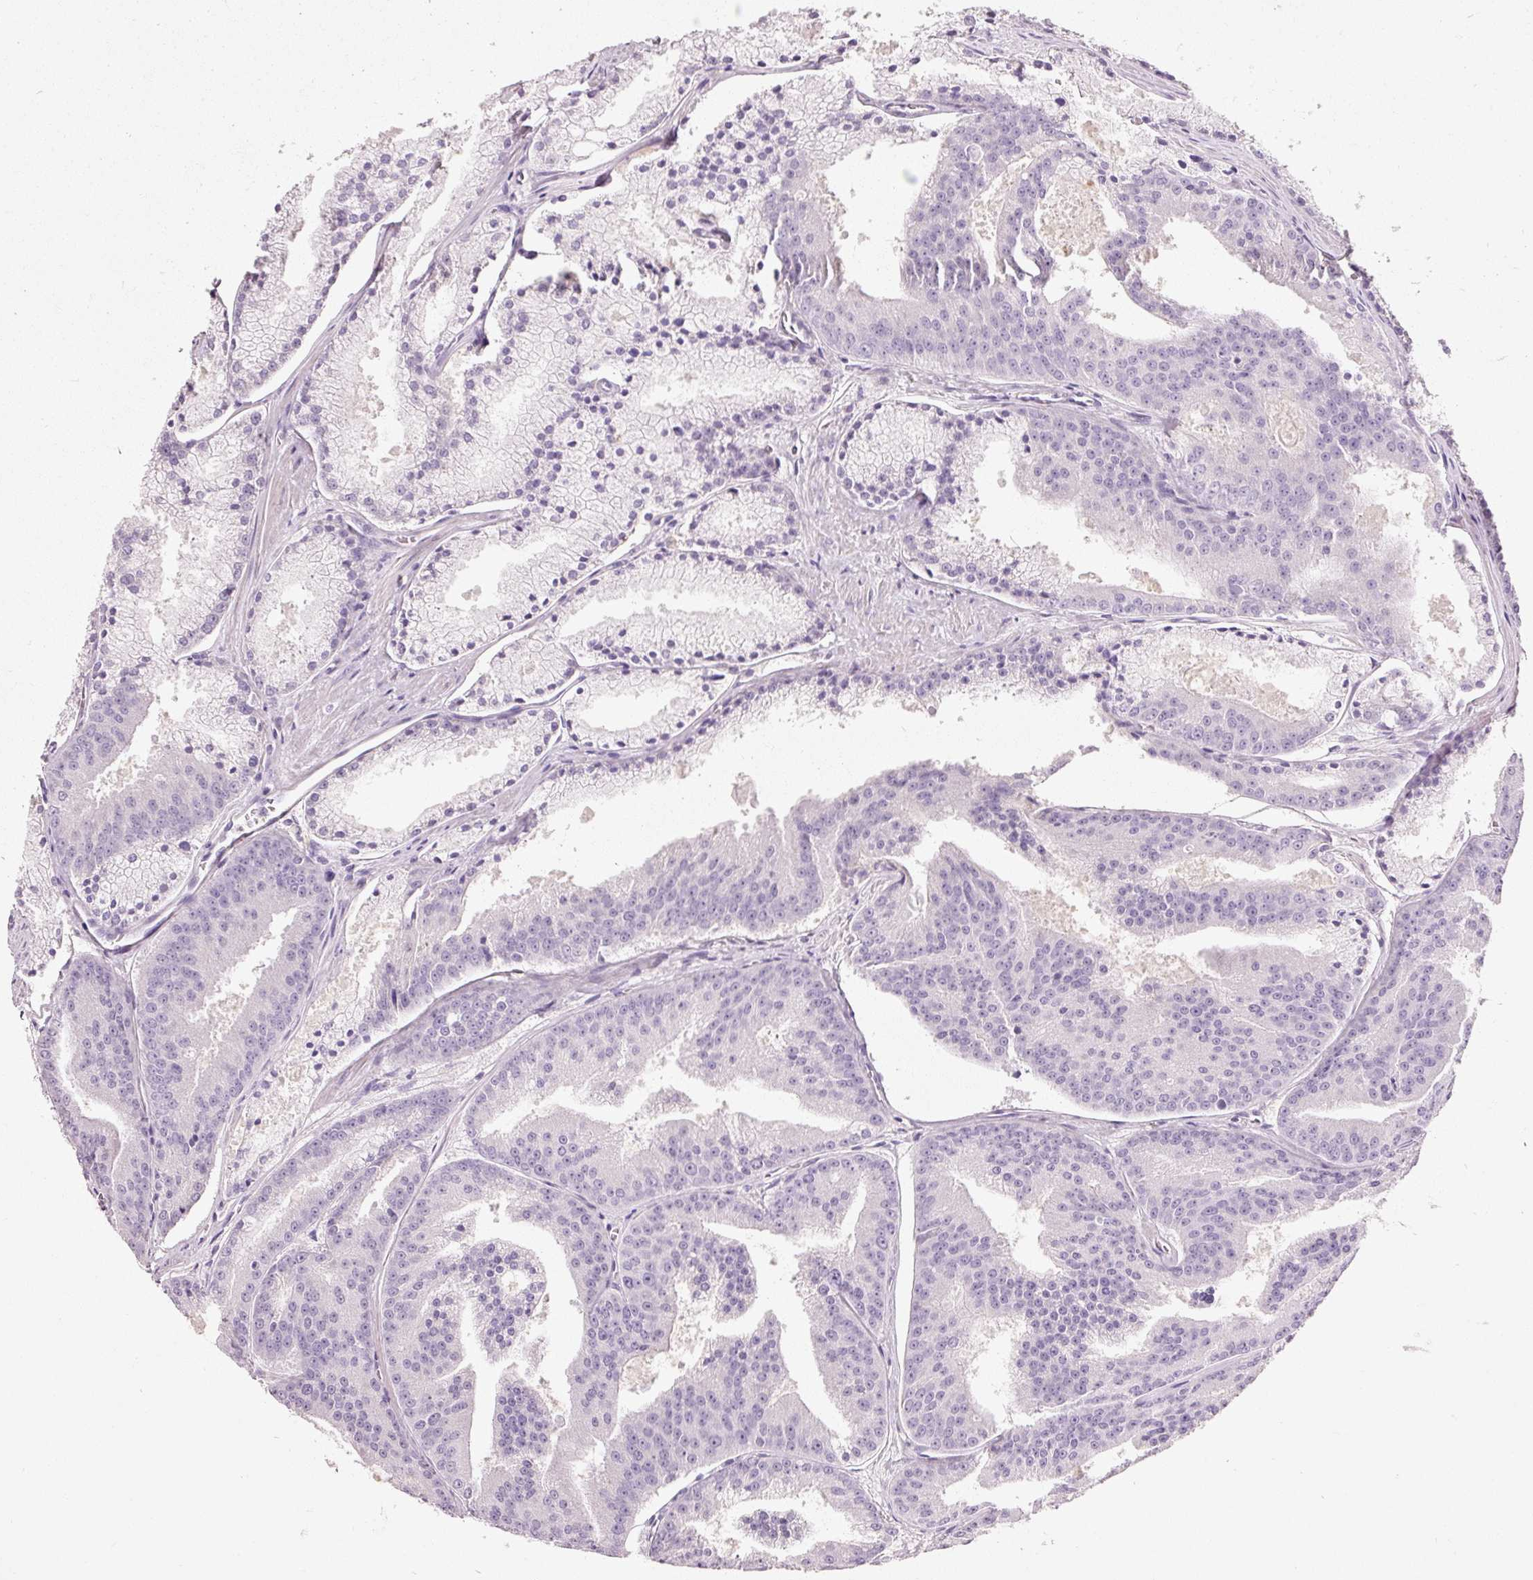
{"staining": {"intensity": "negative", "quantity": "none", "location": "none"}, "tissue": "prostate cancer", "cell_type": "Tumor cells", "image_type": "cancer", "snomed": [{"axis": "morphology", "description": "Adenocarcinoma, High grade"}, {"axis": "topography", "description": "Prostate"}], "caption": "The histopathology image displays no significant expression in tumor cells of prostate cancer.", "gene": "MUC5AC", "patient": {"sex": "male", "age": 61}}